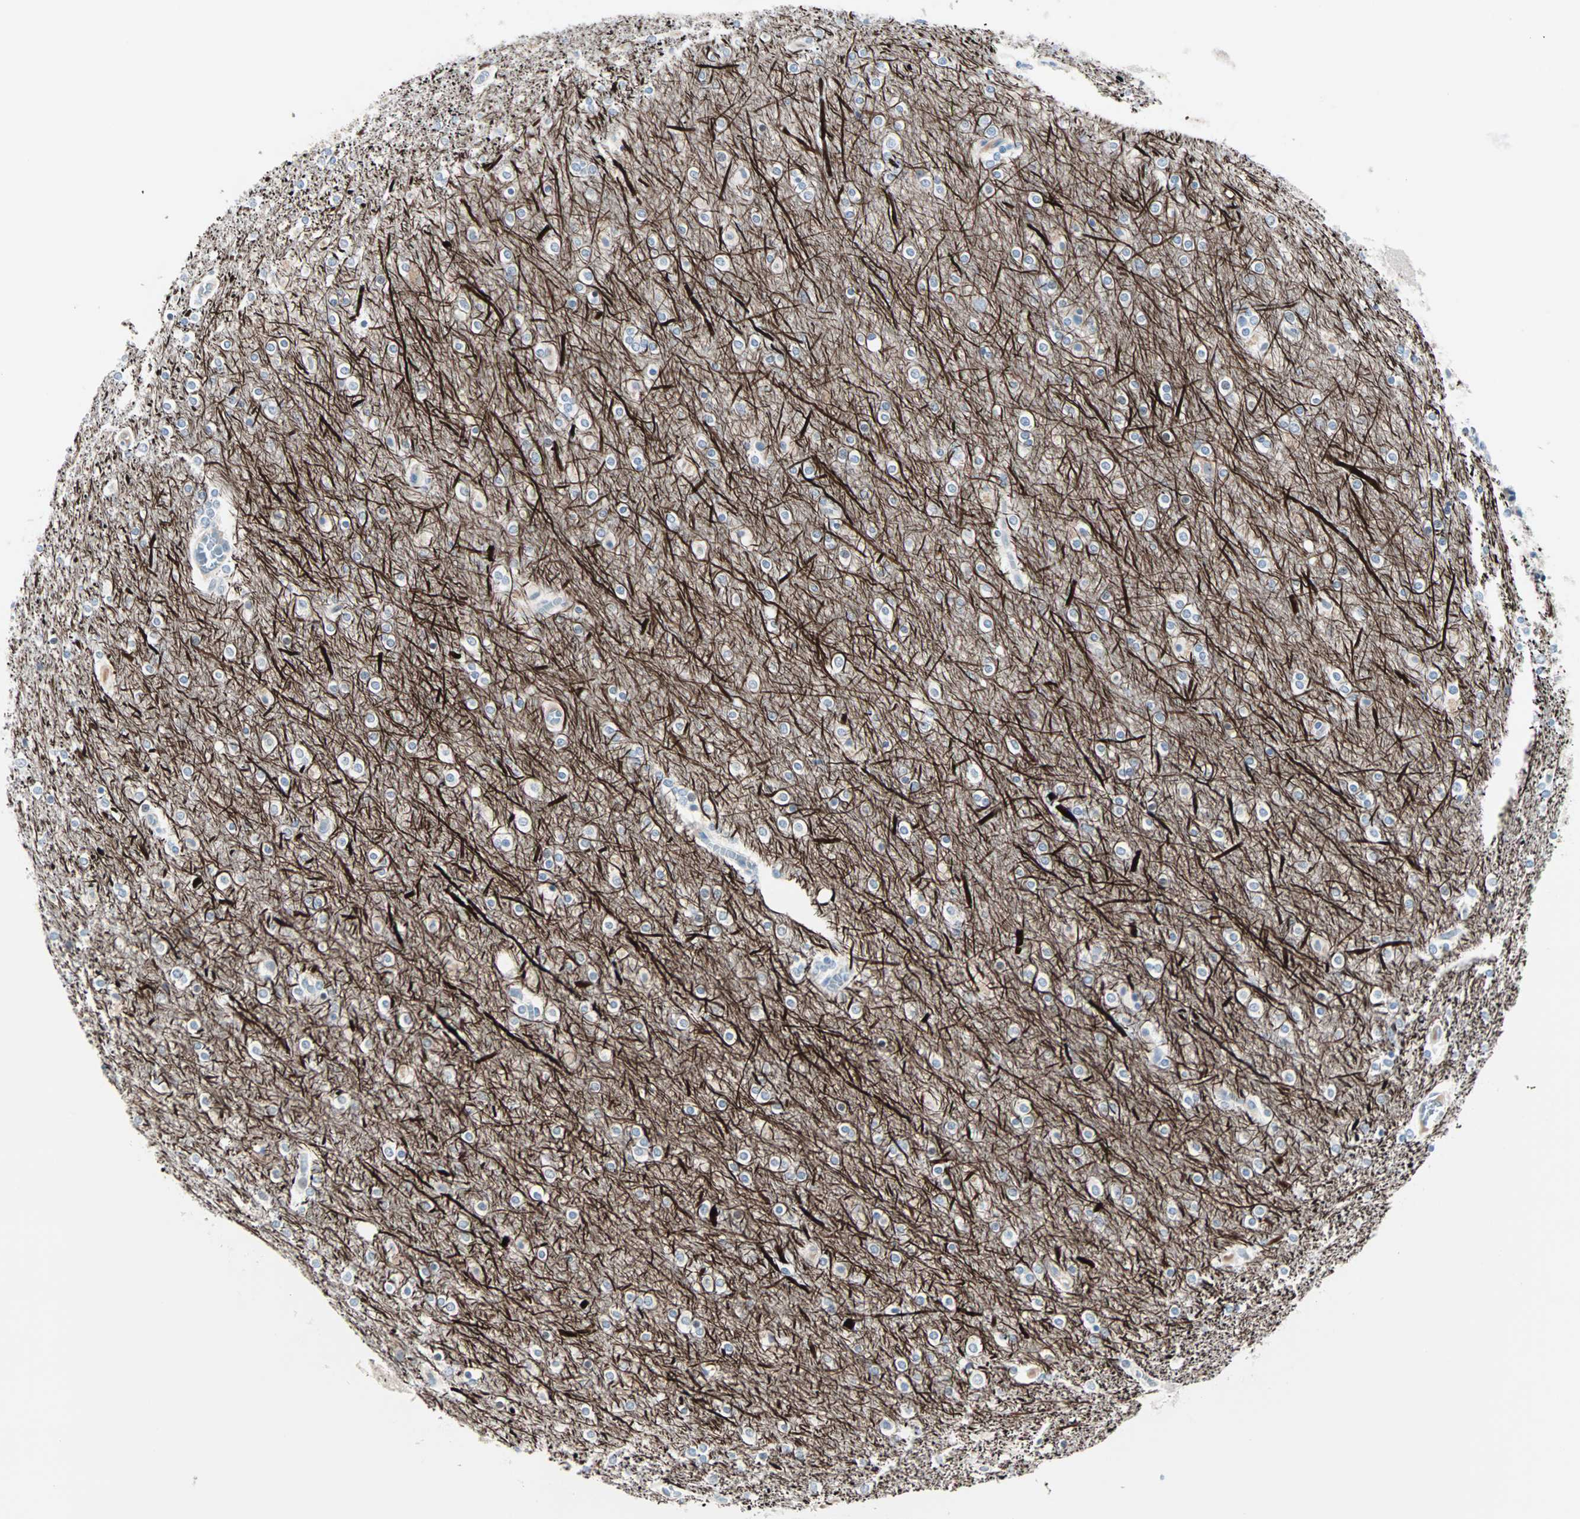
{"staining": {"intensity": "negative", "quantity": "none", "location": "none"}, "tissue": "cerebral cortex", "cell_type": "Endothelial cells", "image_type": "normal", "snomed": [{"axis": "morphology", "description": "Normal tissue, NOS"}, {"axis": "topography", "description": "Cerebral cortex"}], "caption": "An IHC photomicrograph of benign cerebral cortex is shown. There is no staining in endothelial cells of cerebral cortex.", "gene": "NEFH", "patient": {"sex": "female", "age": 54}}